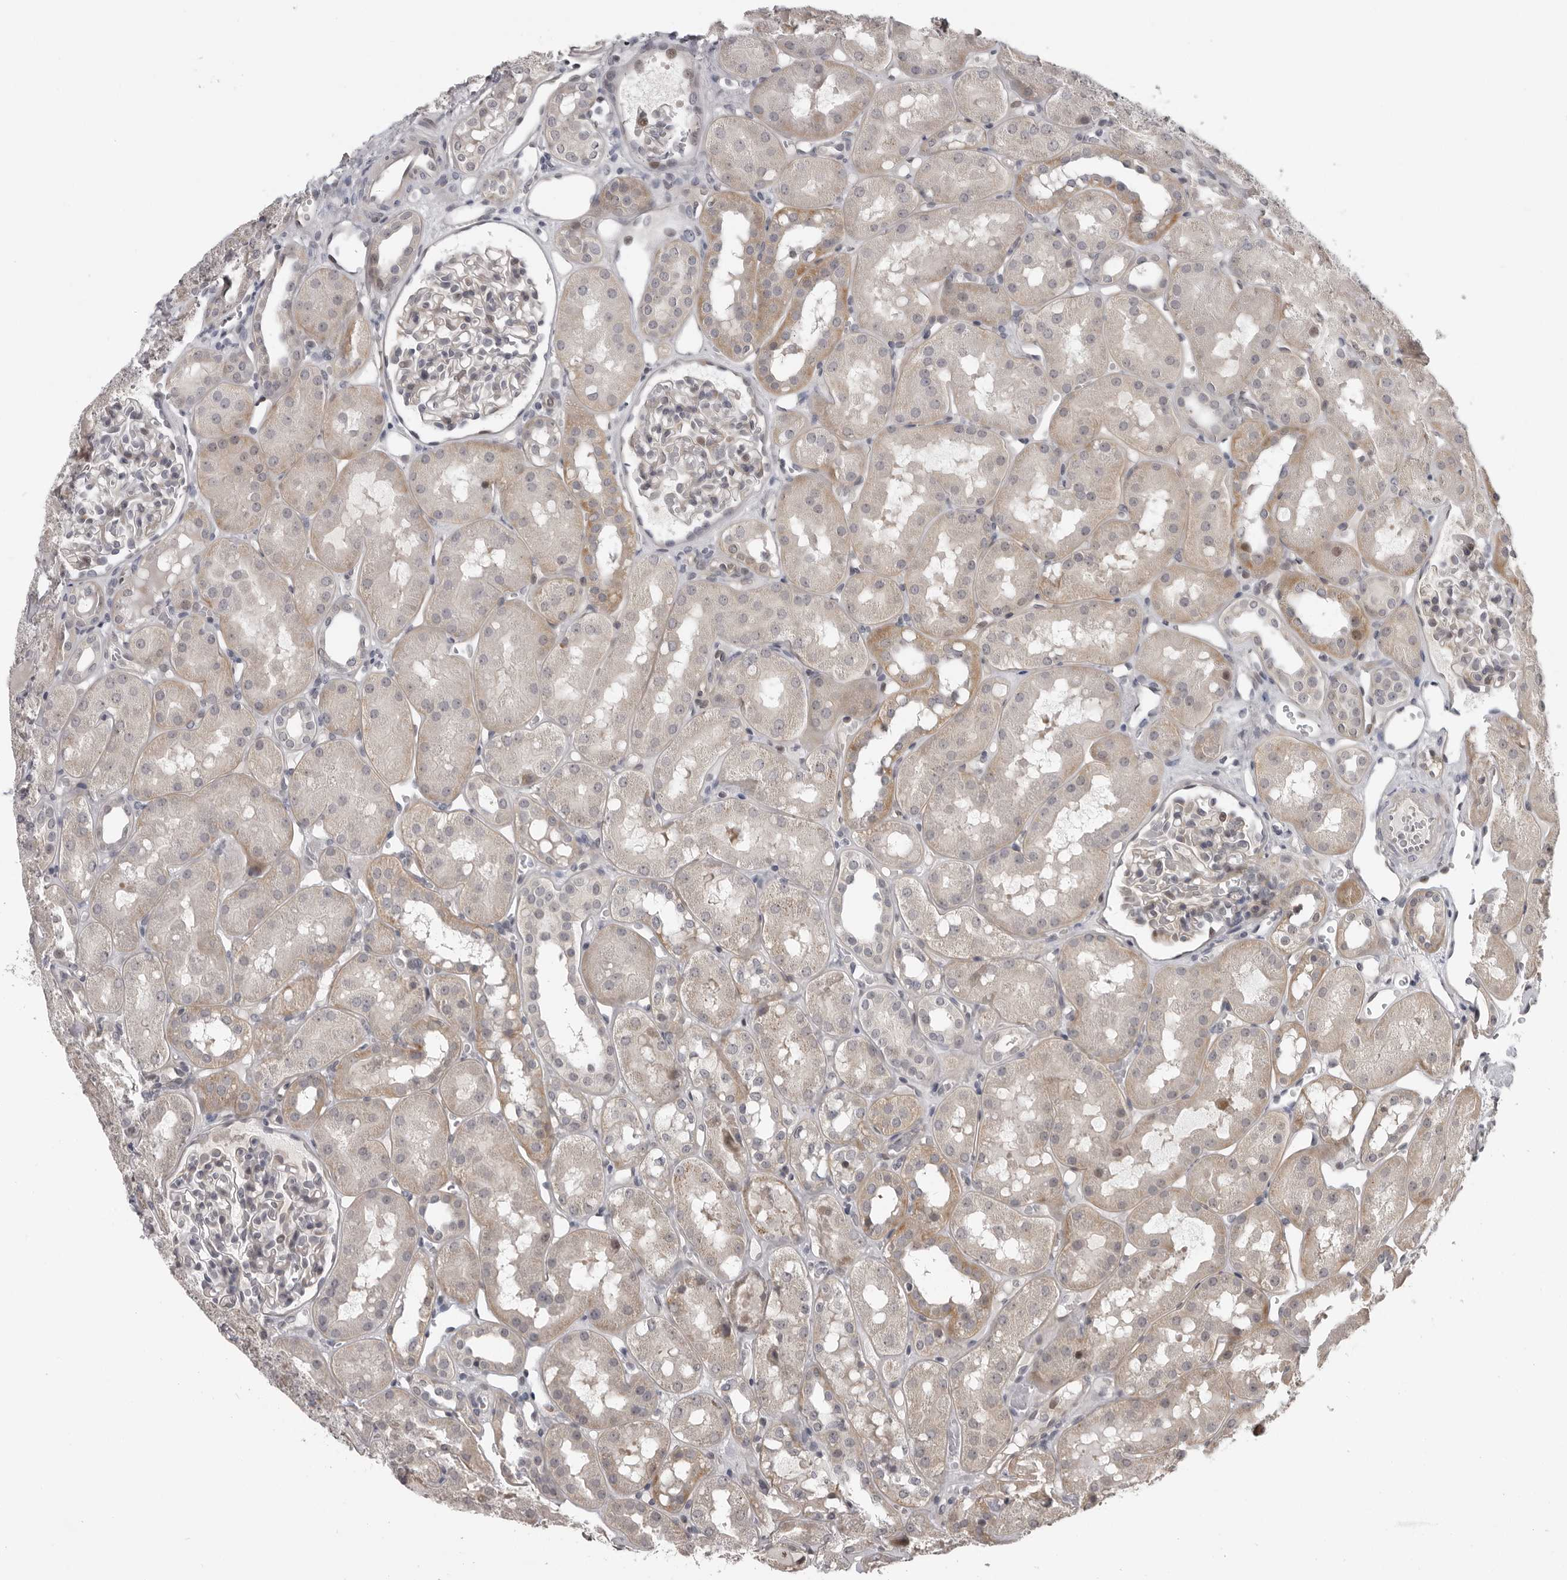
{"staining": {"intensity": "weak", "quantity": "<25%", "location": "cytoplasmic/membranous"}, "tissue": "kidney", "cell_type": "Cells in glomeruli", "image_type": "normal", "snomed": [{"axis": "morphology", "description": "Normal tissue, NOS"}, {"axis": "topography", "description": "Kidney"}], "caption": "High magnification brightfield microscopy of unremarkable kidney stained with DAB (brown) and counterstained with hematoxylin (blue): cells in glomeruli show no significant positivity. Brightfield microscopy of immunohistochemistry stained with DAB (brown) and hematoxylin (blue), captured at high magnification.", "gene": "PRRX2", "patient": {"sex": "male", "age": 16}}